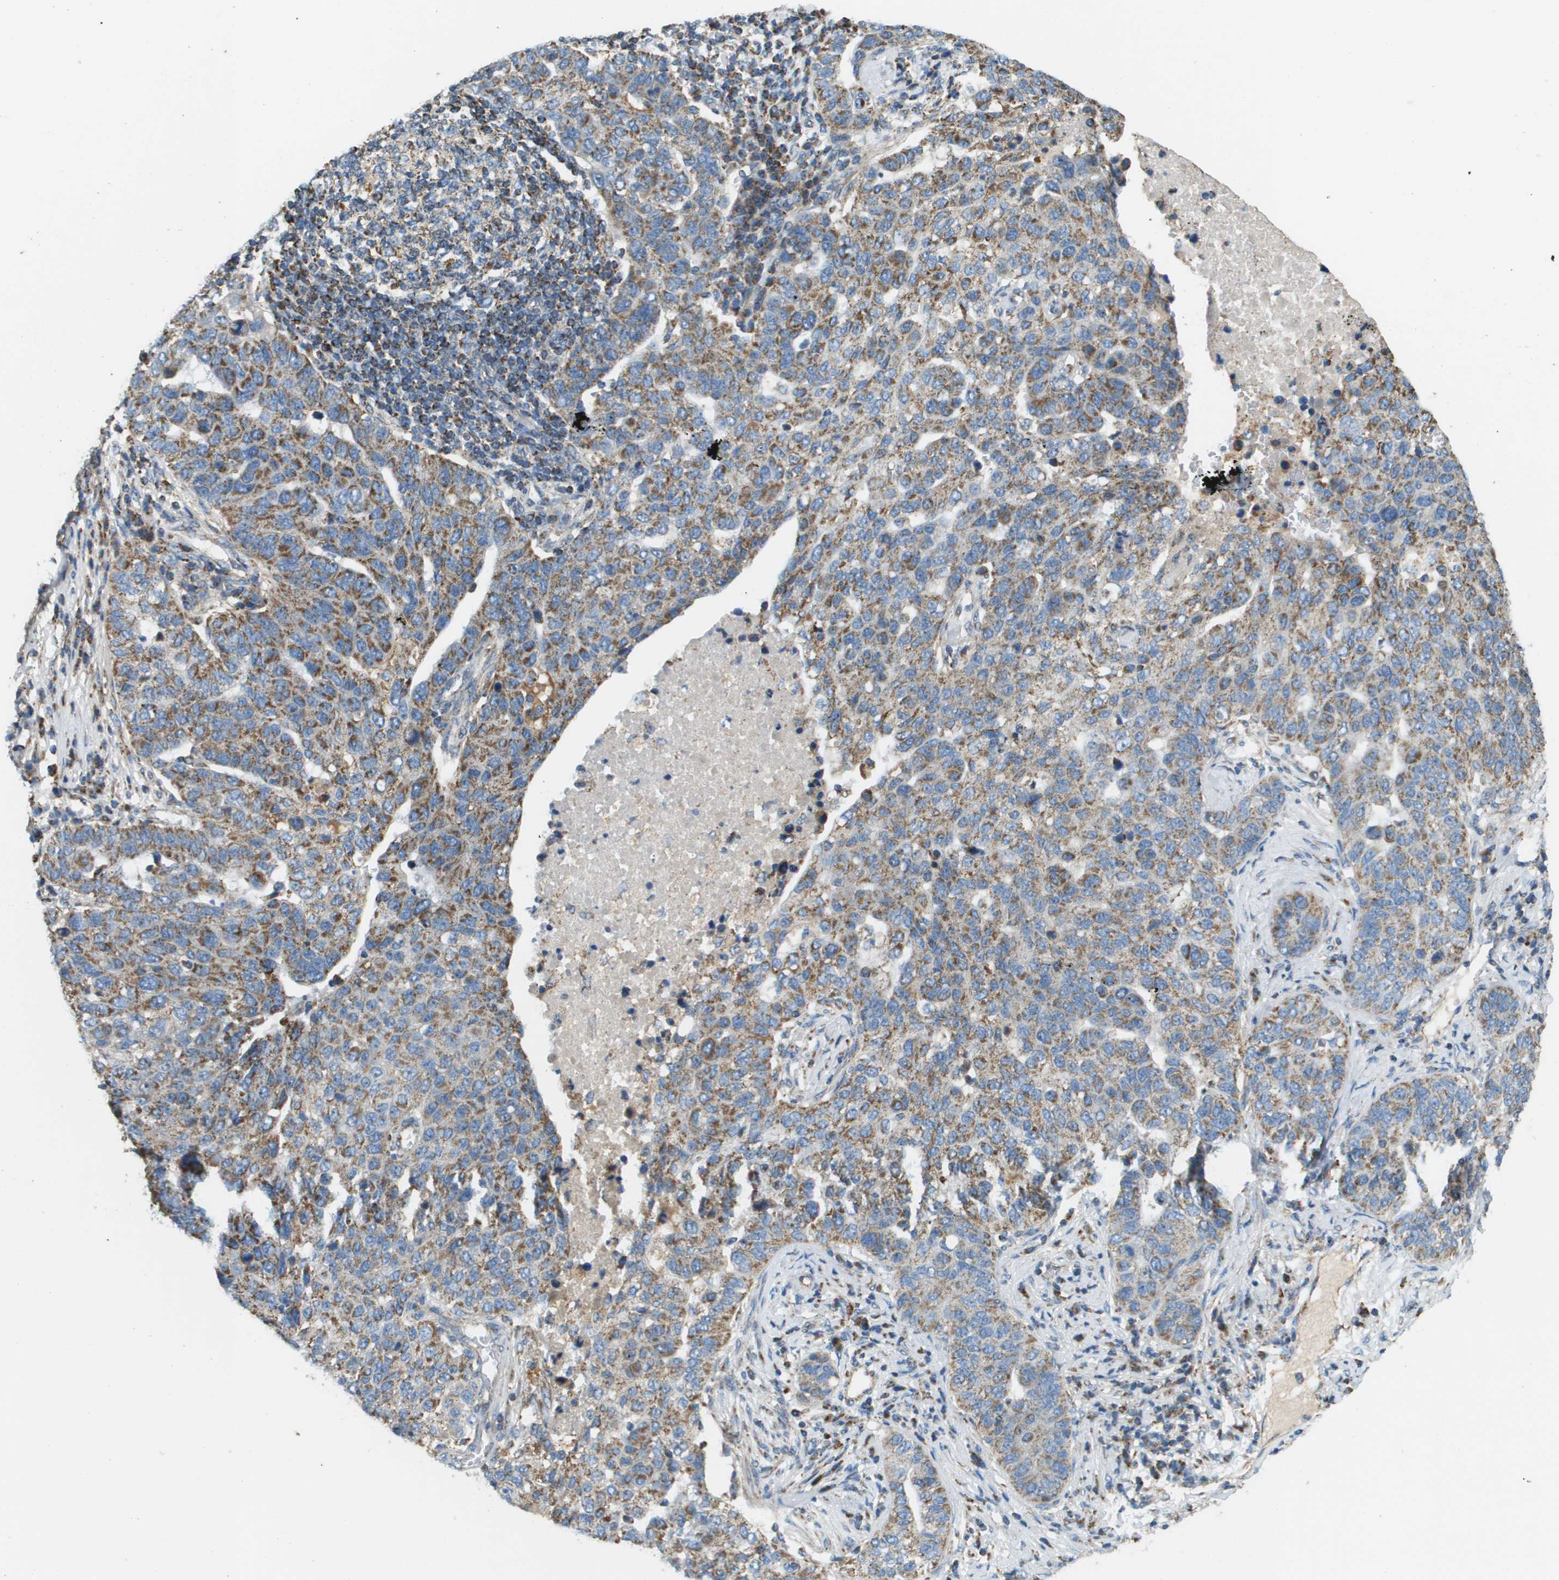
{"staining": {"intensity": "moderate", "quantity": ">75%", "location": "cytoplasmic/membranous"}, "tissue": "pancreatic cancer", "cell_type": "Tumor cells", "image_type": "cancer", "snomed": [{"axis": "morphology", "description": "Adenocarcinoma, NOS"}, {"axis": "topography", "description": "Pancreas"}], "caption": "A brown stain highlights moderate cytoplasmic/membranous expression of a protein in human adenocarcinoma (pancreatic) tumor cells. The staining was performed using DAB (3,3'-diaminobenzidine) to visualize the protein expression in brown, while the nuclei were stained in blue with hematoxylin (Magnification: 20x).", "gene": "NRK", "patient": {"sex": "female", "age": 61}}